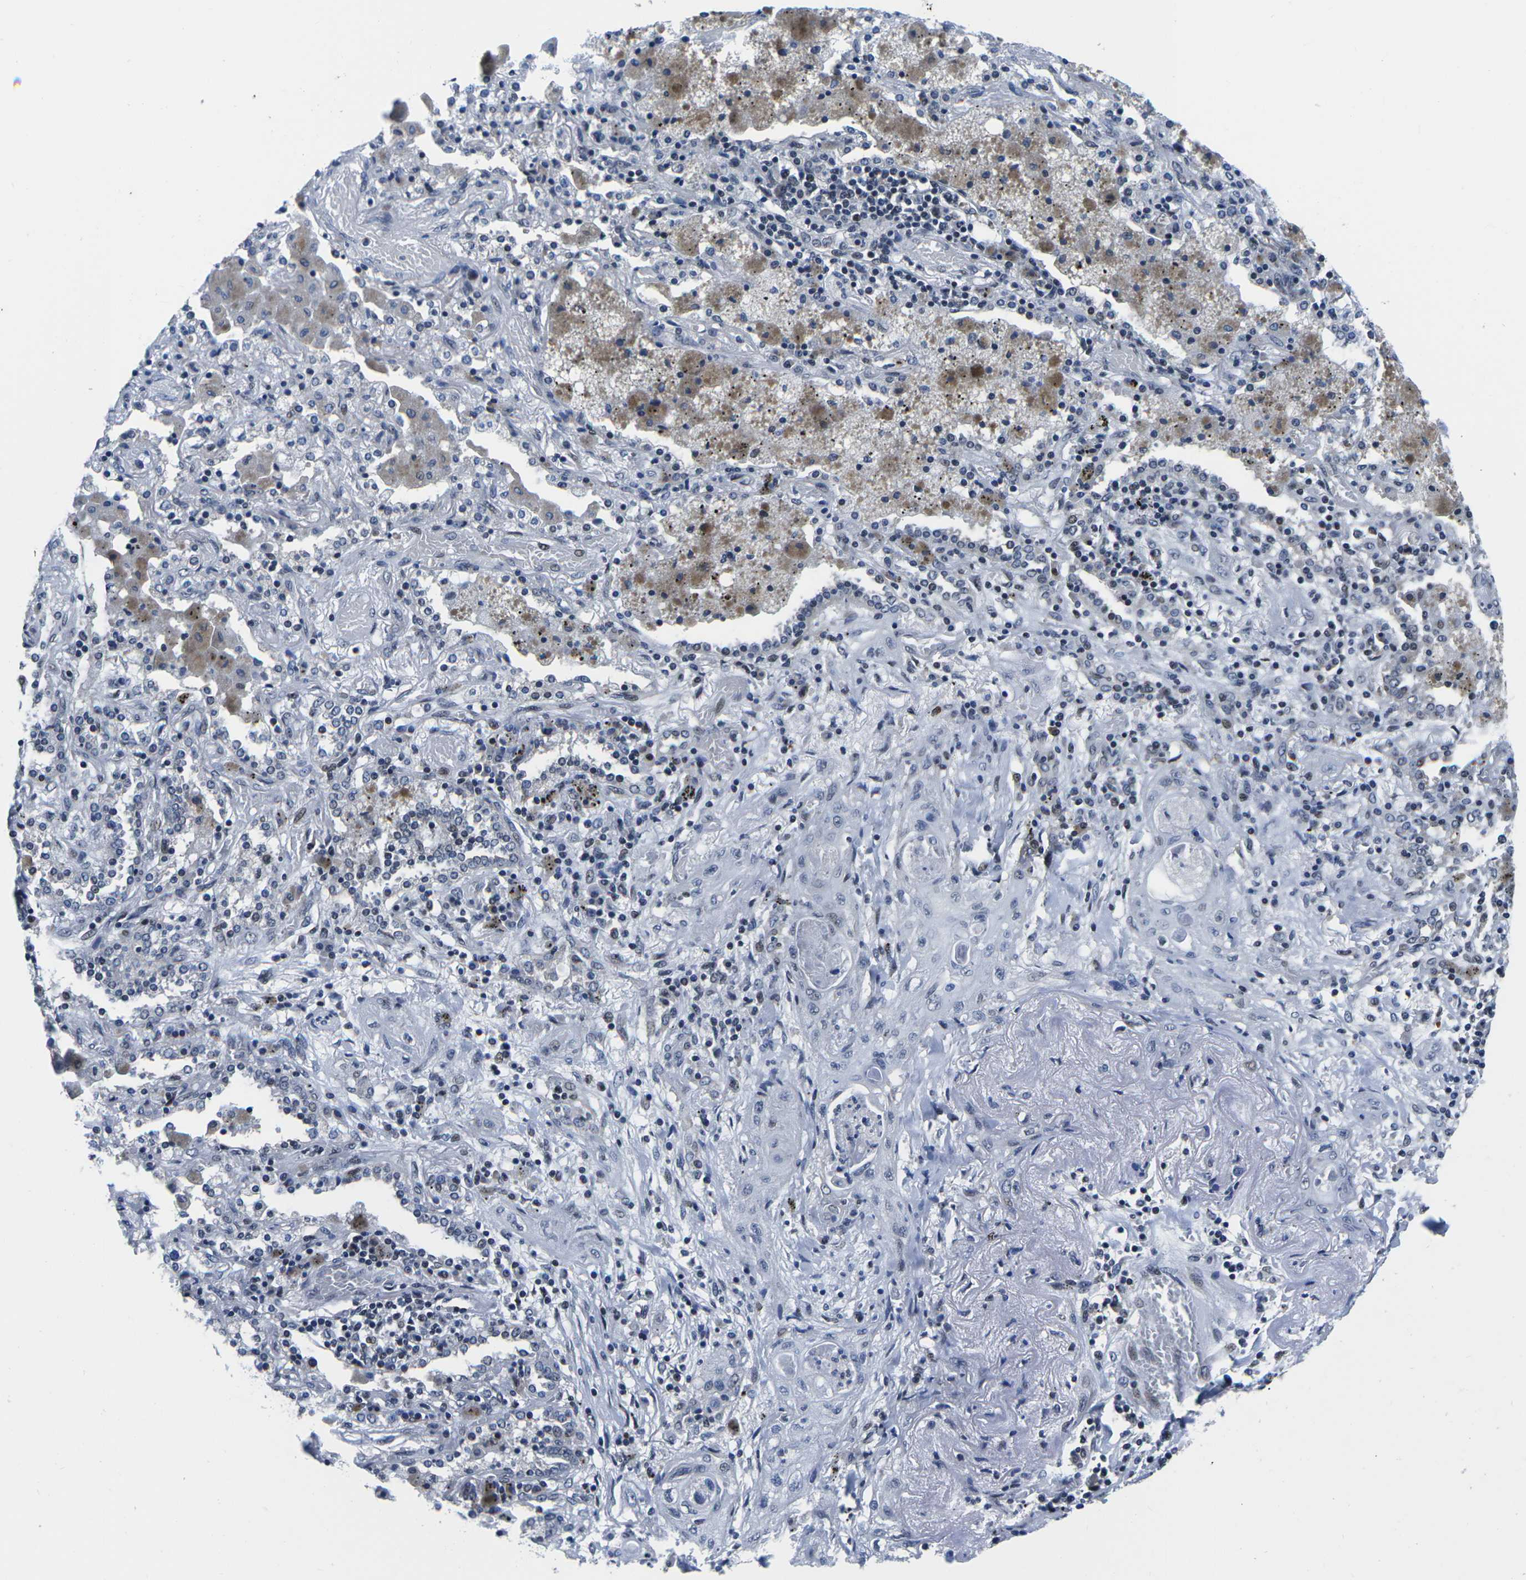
{"staining": {"intensity": "weak", "quantity": "<25%", "location": "nuclear"}, "tissue": "lung cancer", "cell_type": "Tumor cells", "image_type": "cancer", "snomed": [{"axis": "morphology", "description": "Squamous cell carcinoma, NOS"}, {"axis": "topography", "description": "Lung"}], "caption": "Immunohistochemistry (IHC) photomicrograph of squamous cell carcinoma (lung) stained for a protein (brown), which reveals no staining in tumor cells.", "gene": "CDC73", "patient": {"sex": "female", "age": 47}}